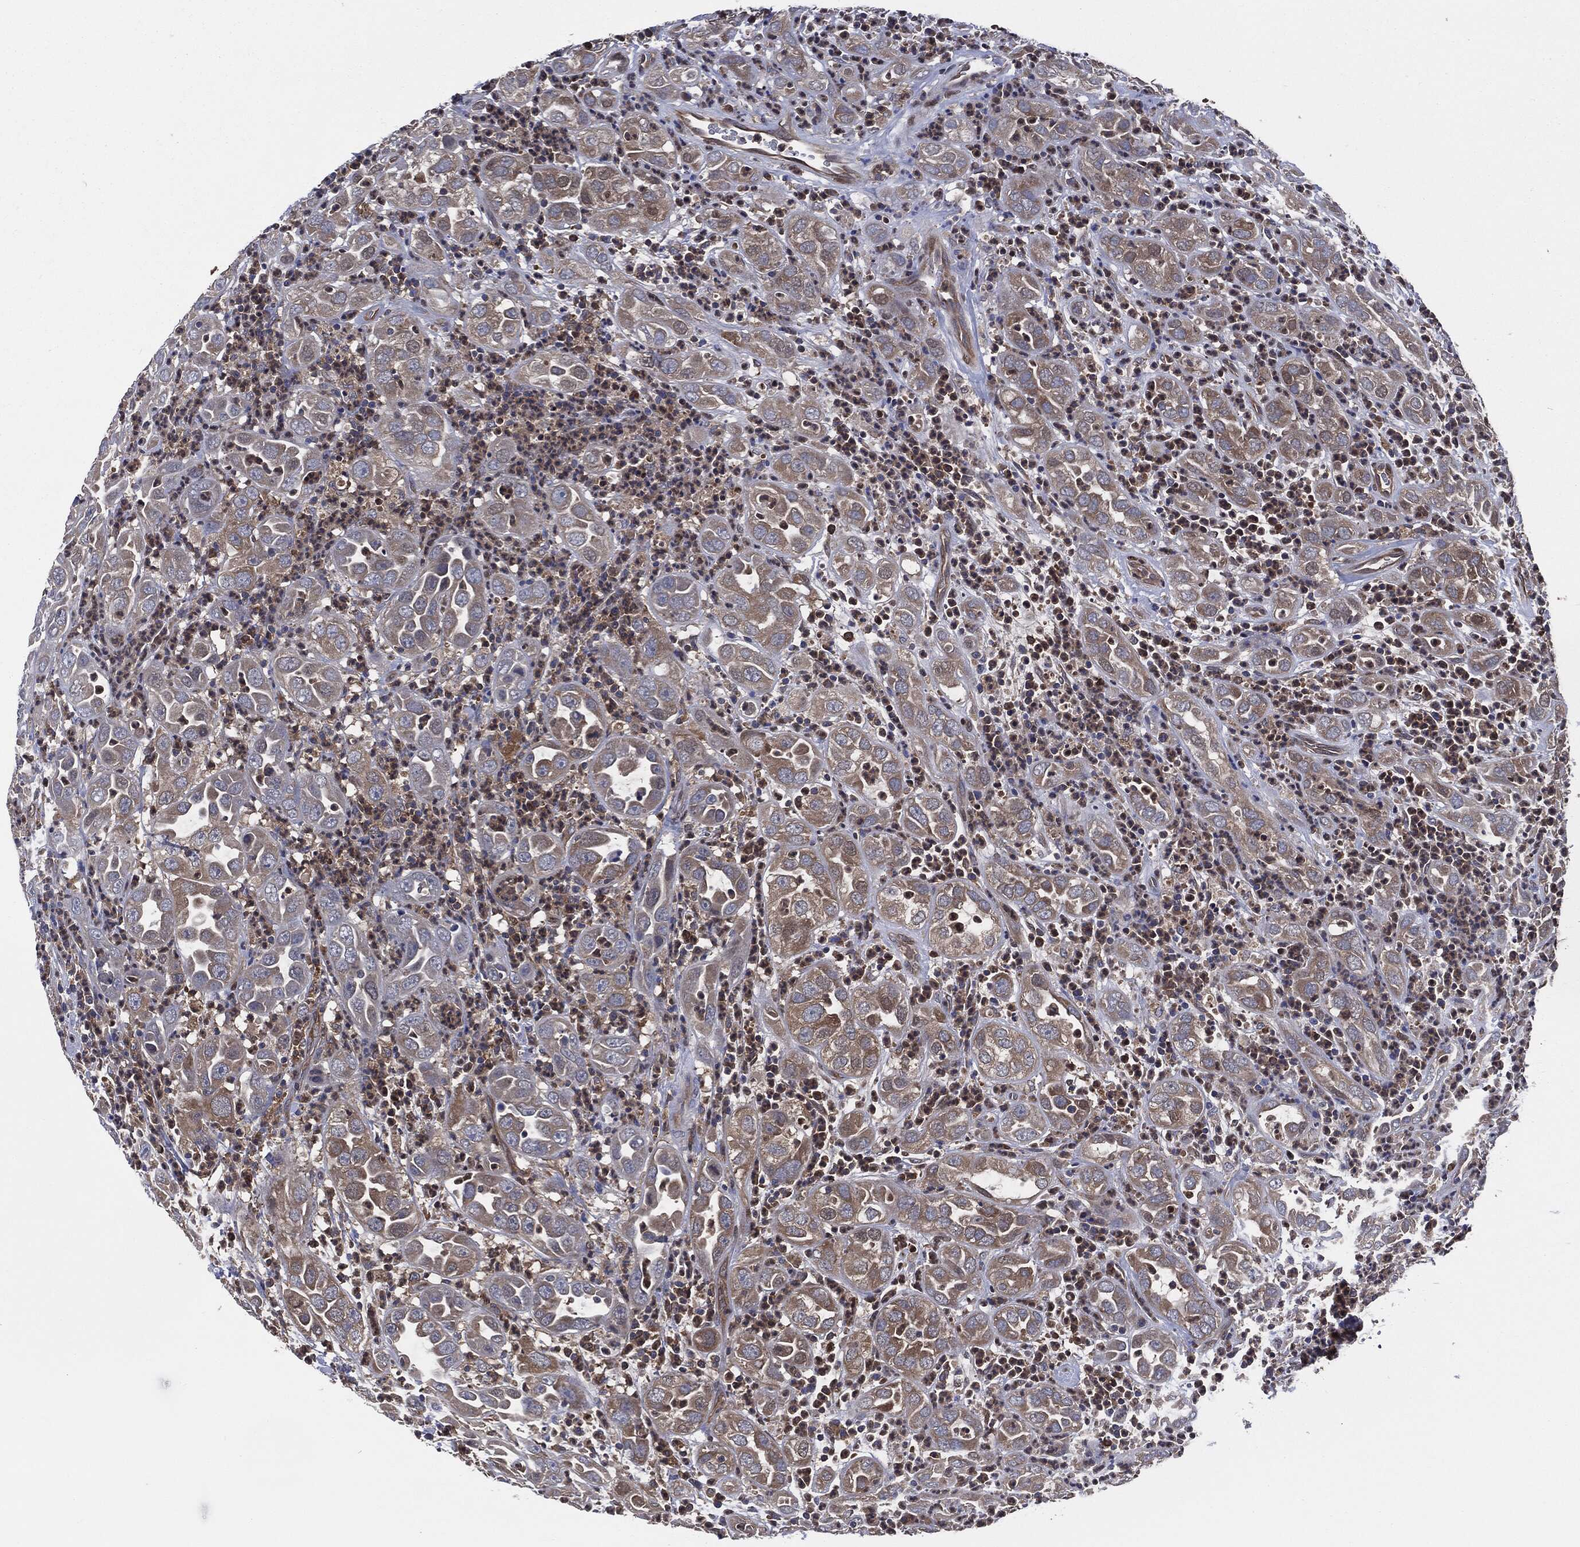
{"staining": {"intensity": "weak", "quantity": "25%-75%", "location": "cytoplasmic/membranous"}, "tissue": "urothelial cancer", "cell_type": "Tumor cells", "image_type": "cancer", "snomed": [{"axis": "morphology", "description": "Urothelial carcinoma, High grade"}, {"axis": "topography", "description": "Urinary bladder"}], "caption": "IHC (DAB (3,3'-diaminobenzidine)) staining of human high-grade urothelial carcinoma reveals weak cytoplasmic/membranous protein expression in about 25%-75% of tumor cells. (Brightfield microscopy of DAB IHC at high magnification).", "gene": "XPNPEP1", "patient": {"sex": "female", "age": 41}}